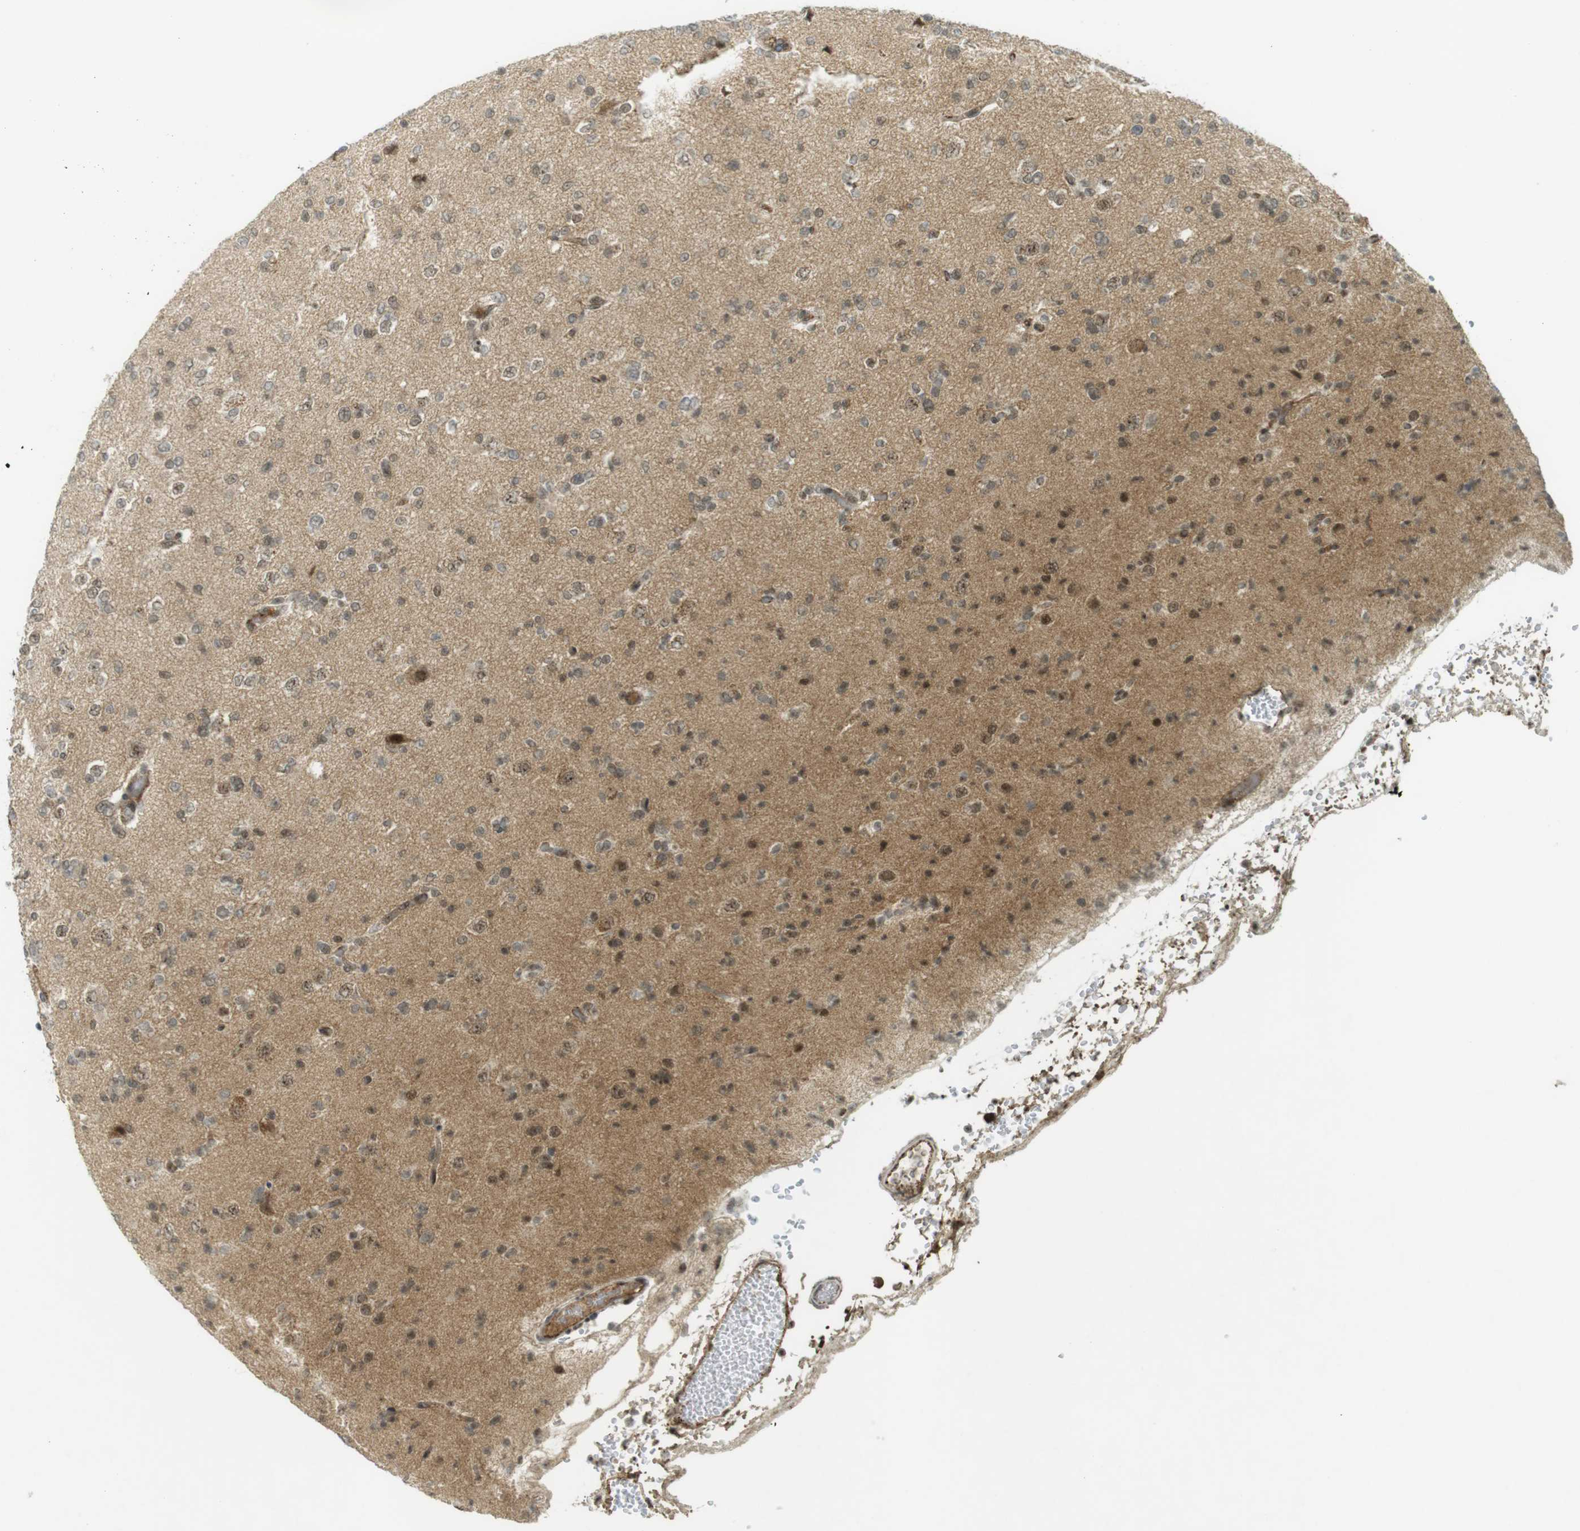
{"staining": {"intensity": "weak", "quantity": ">75%", "location": "nuclear"}, "tissue": "glioma", "cell_type": "Tumor cells", "image_type": "cancer", "snomed": [{"axis": "morphology", "description": "Glioma, malignant, Low grade"}, {"axis": "topography", "description": "Brain"}], "caption": "Glioma stained for a protein (brown) reveals weak nuclear positive staining in approximately >75% of tumor cells.", "gene": "PPP1R13B", "patient": {"sex": "female", "age": 22}}